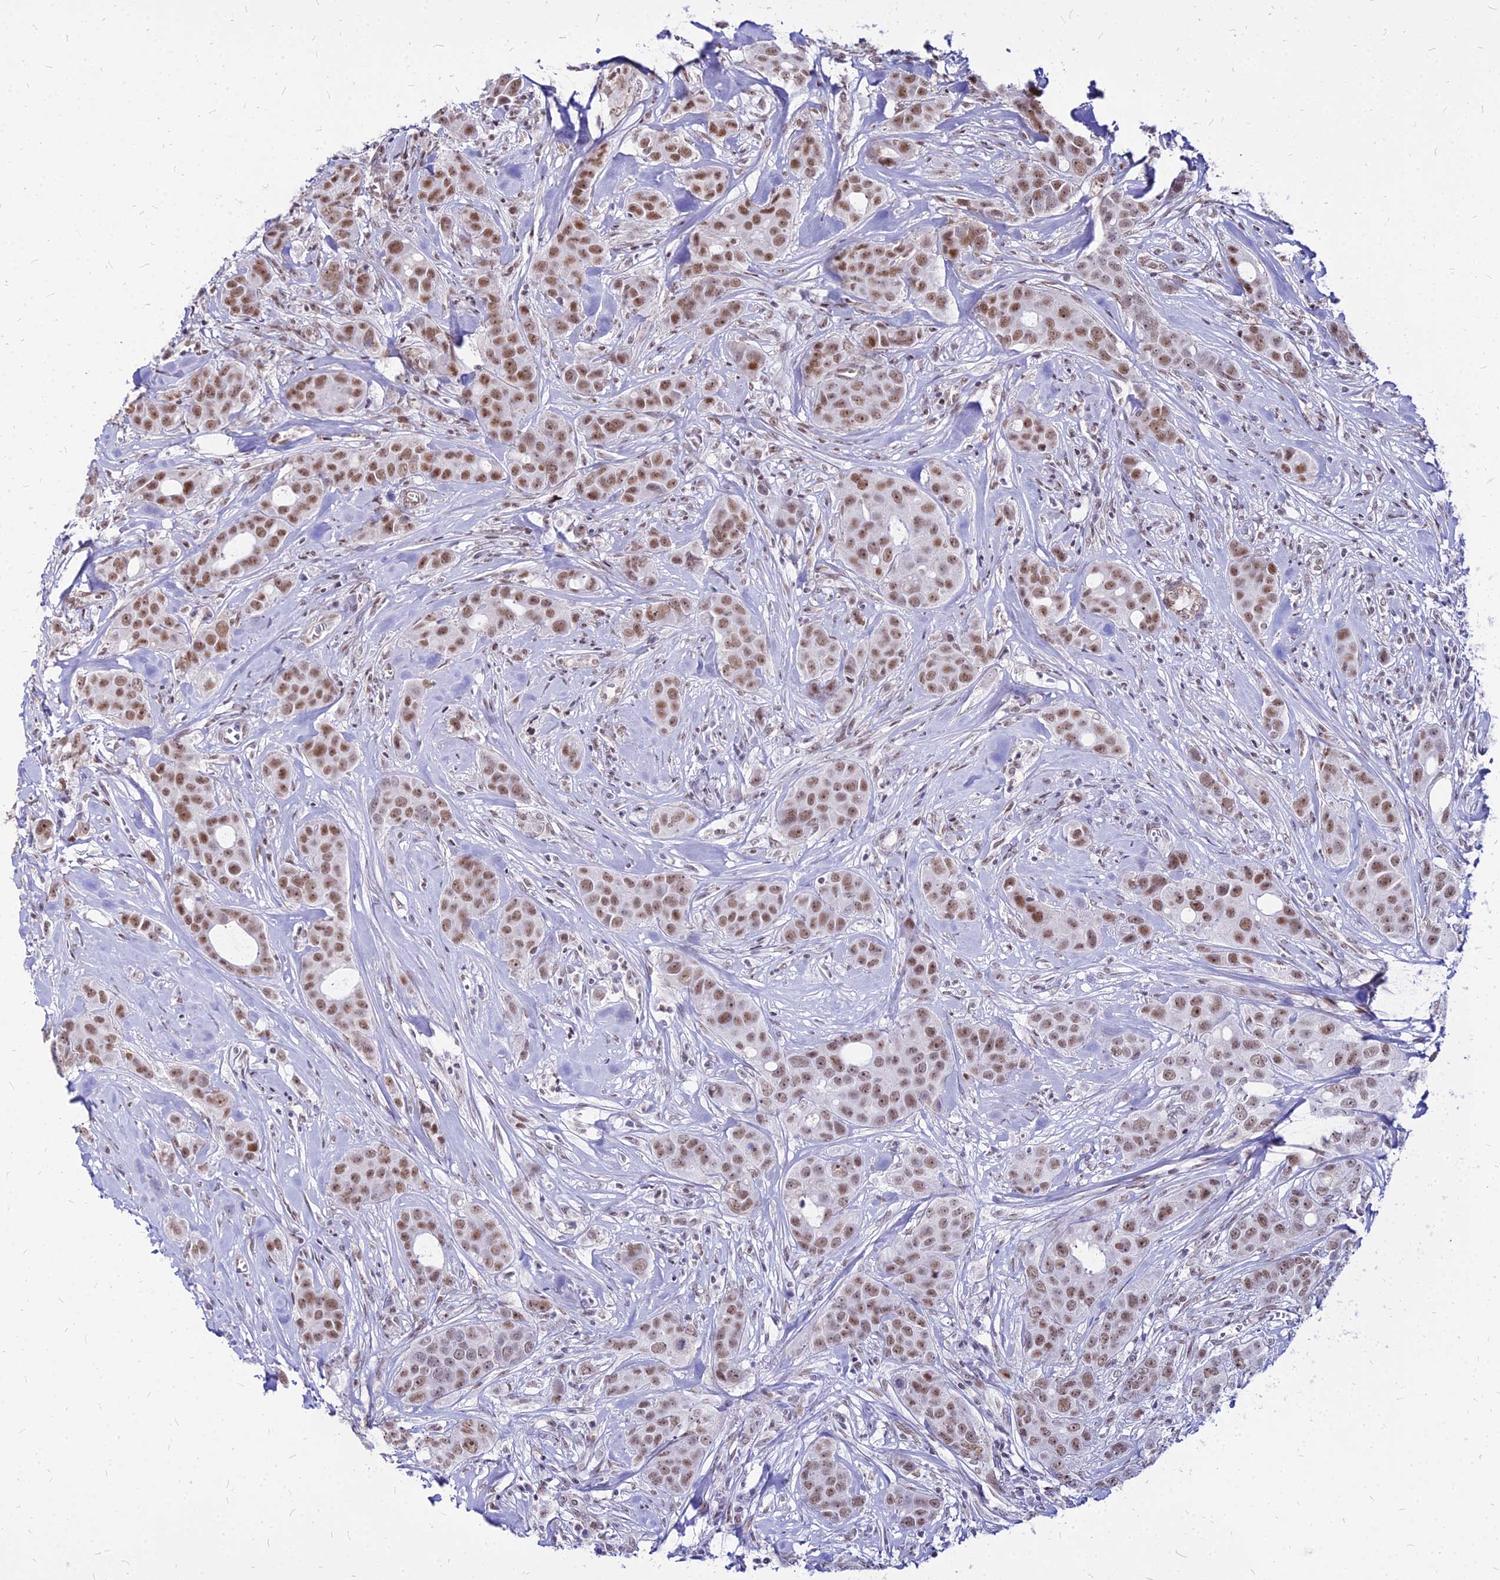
{"staining": {"intensity": "moderate", "quantity": ">75%", "location": "nuclear"}, "tissue": "breast cancer", "cell_type": "Tumor cells", "image_type": "cancer", "snomed": [{"axis": "morphology", "description": "Duct carcinoma"}, {"axis": "topography", "description": "Breast"}], "caption": "Approximately >75% of tumor cells in intraductal carcinoma (breast) show moderate nuclear protein staining as visualized by brown immunohistochemical staining.", "gene": "FDX2", "patient": {"sex": "female", "age": 43}}